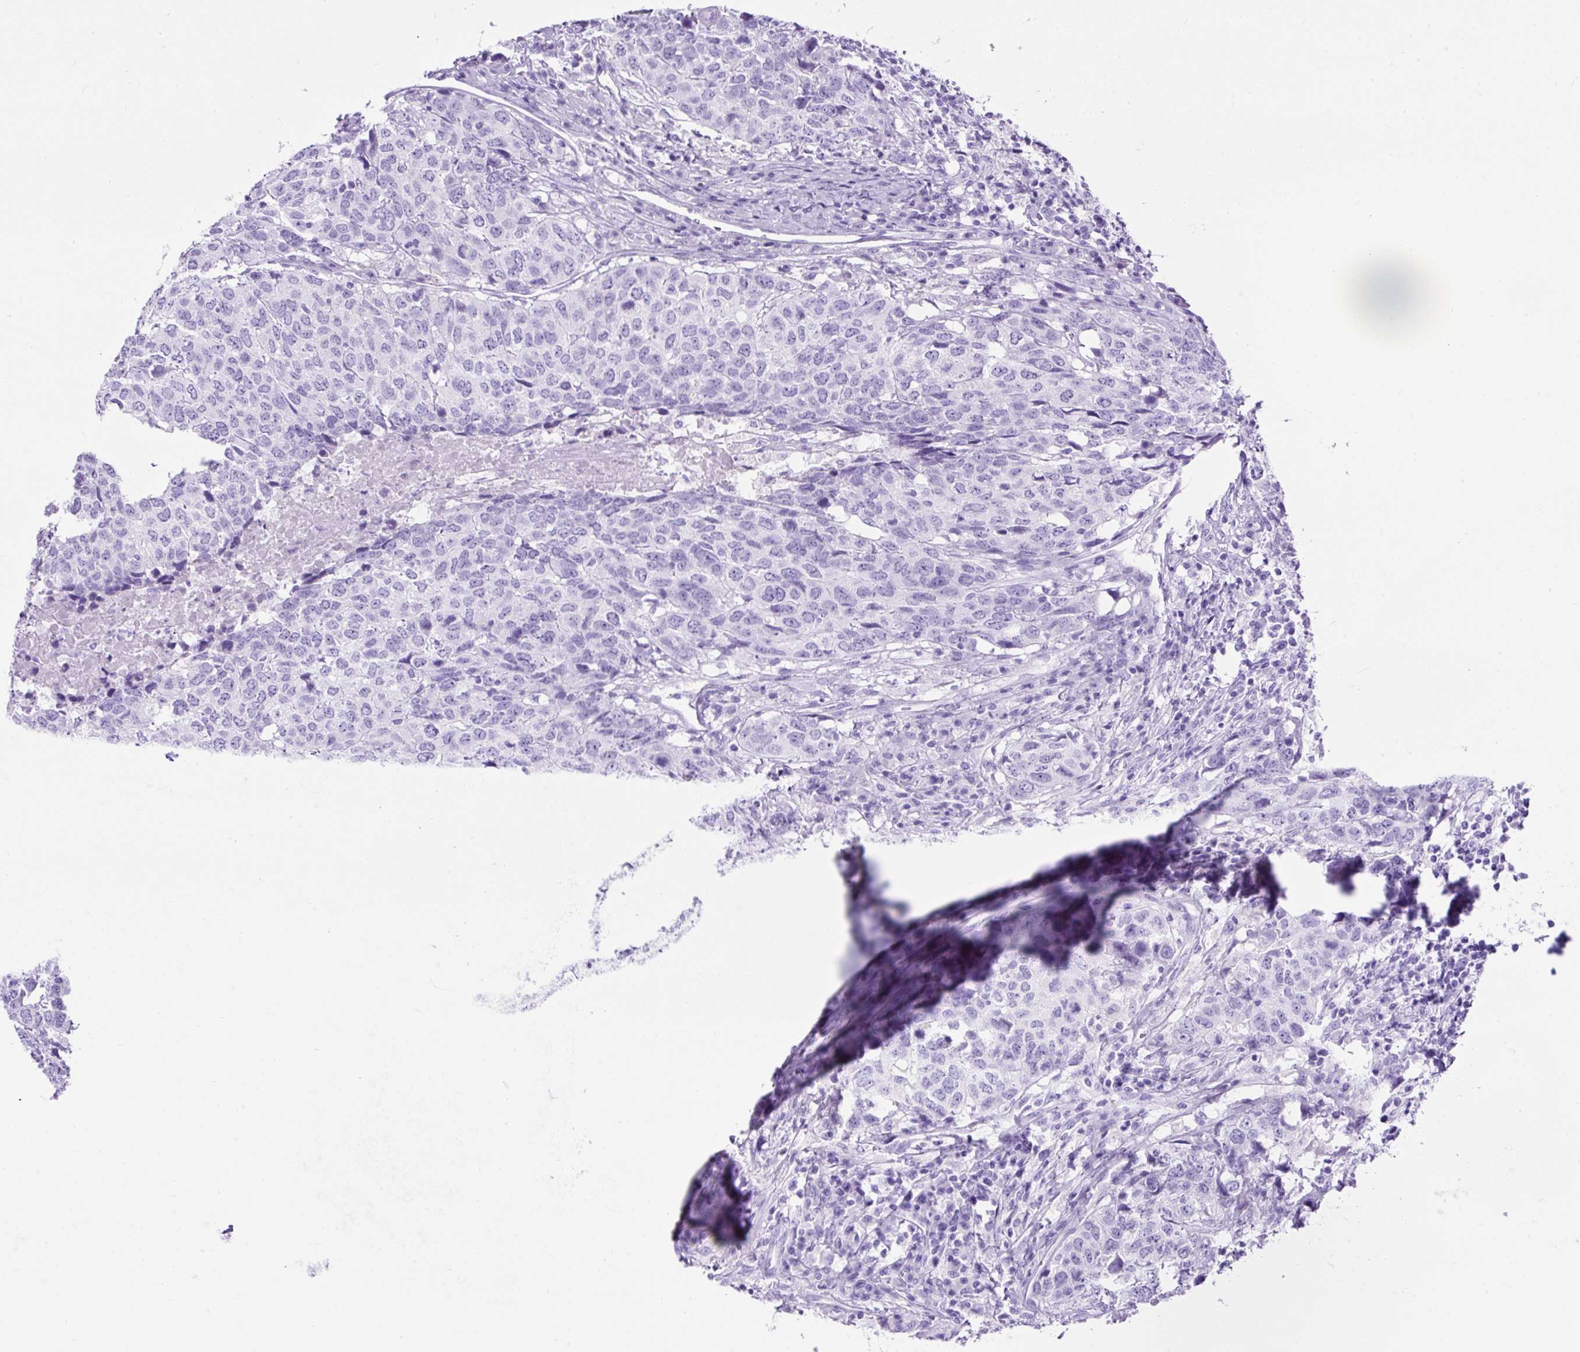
{"staining": {"intensity": "negative", "quantity": "none", "location": "none"}, "tissue": "head and neck cancer", "cell_type": "Tumor cells", "image_type": "cancer", "snomed": [{"axis": "morphology", "description": "Normal tissue, NOS"}, {"axis": "morphology", "description": "Squamous cell carcinoma, NOS"}, {"axis": "topography", "description": "Skeletal muscle"}, {"axis": "topography", "description": "Vascular tissue"}, {"axis": "topography", "description": "Peripheral nerve tissue"}, {"axis": "topography", "description": "Head-Neck"}], "caption": "Tumor cells are negative for protein expression in human head and neck cancer (squamous cell carcinoma).", "gene": "KRT12", "patient": {"sex": "male", "age": 66}}